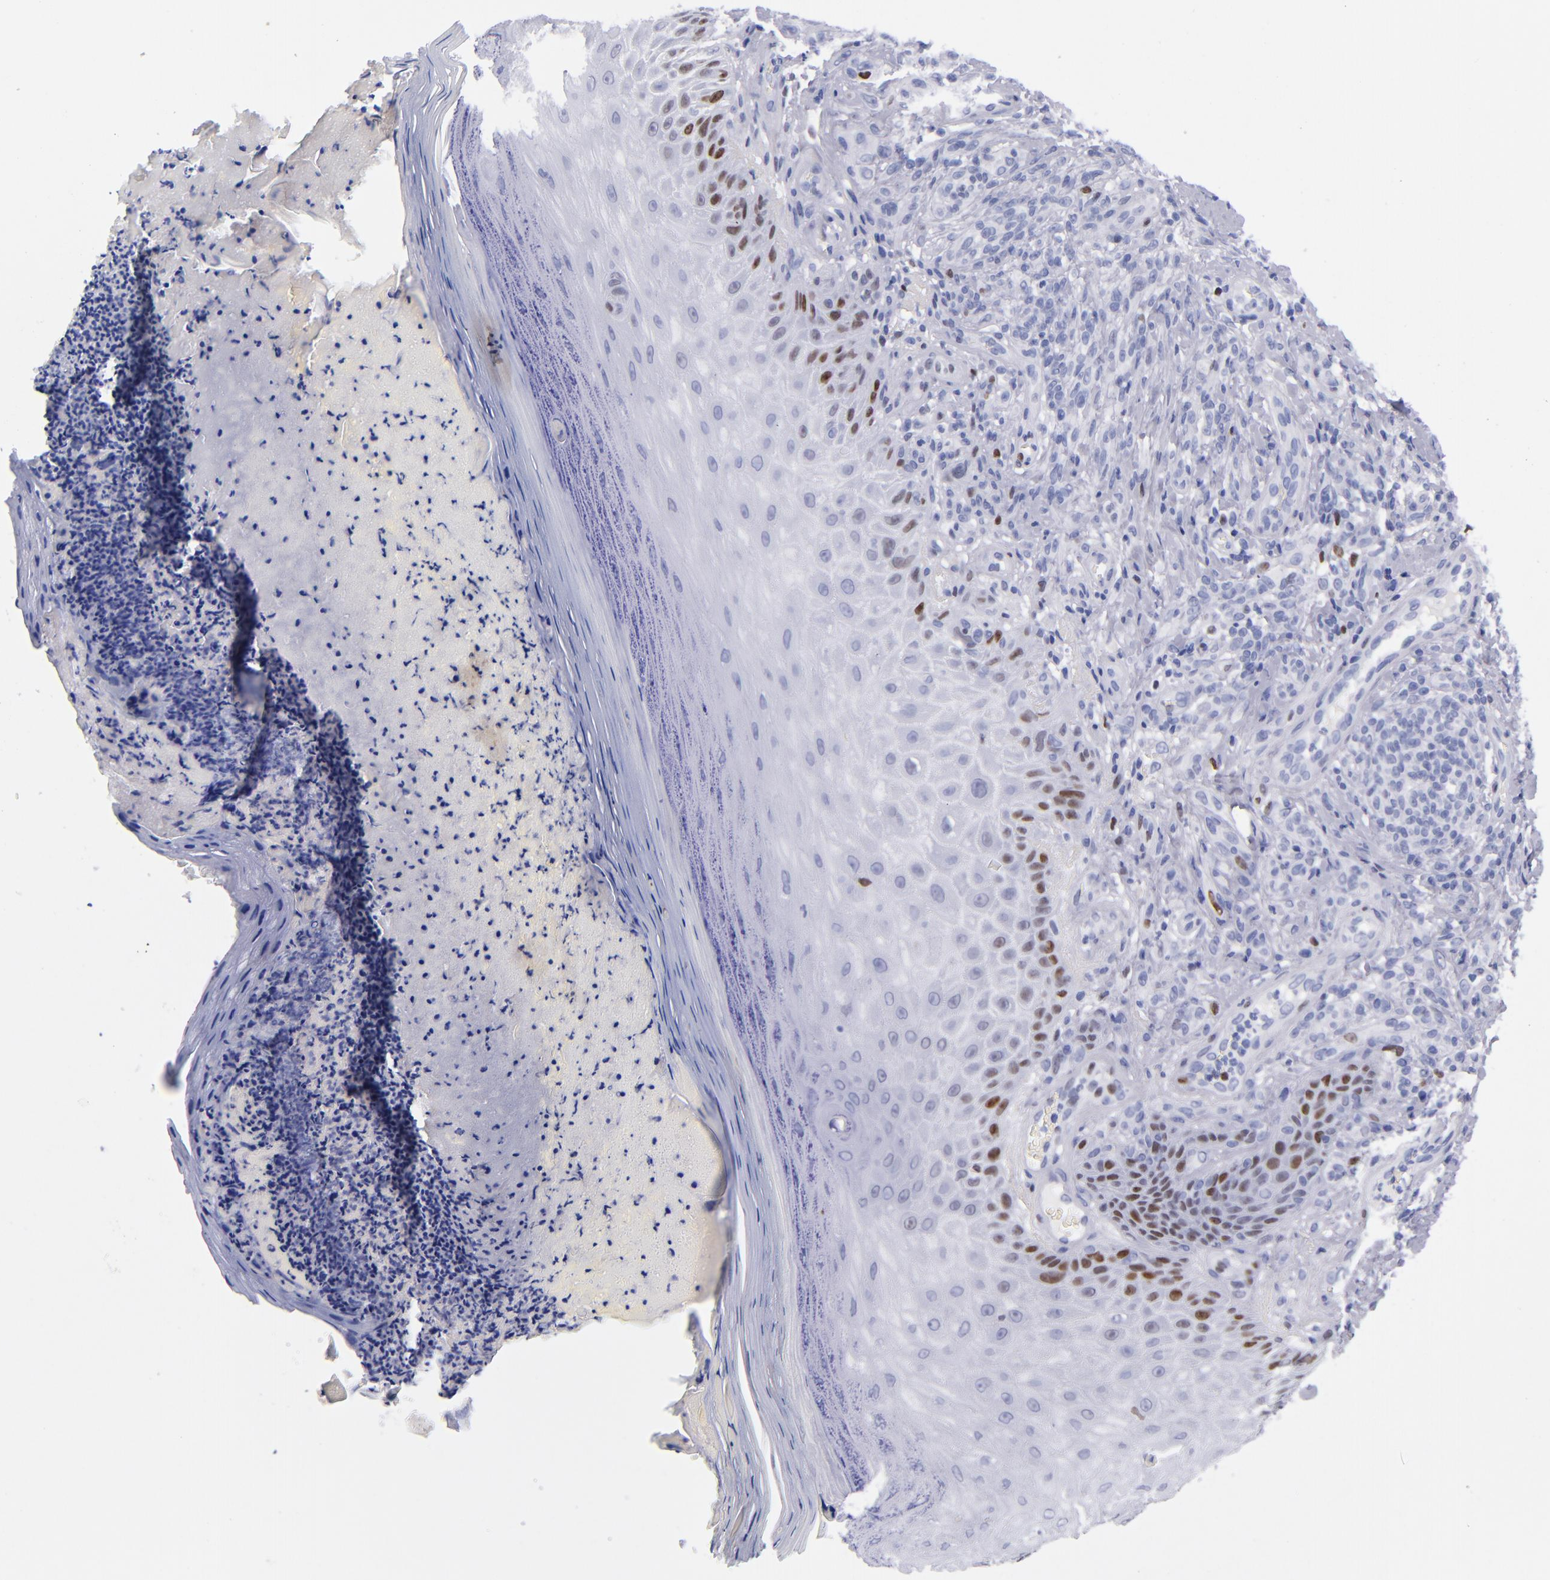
{"staining": {"intensity": "strong", "quantity": "<25%", "location": "nuclear"}, "tissue": "melanoma", "cell_type": "Tumor cells", "image_type": "cancer", "snomed": [{"axis": "morphology", "description": "Malignant melanoma, NOS"}, {"axis": "topography", "description": "Skin"}], "caption": "A brown stain shows strong nuclear staining of a protein in melanoma tumor cells. The protein of interest is shown in brown color, while the nuclei are stained blue.", "gene": "MCM7", "patient": {"sex": "male", "age": 75}}